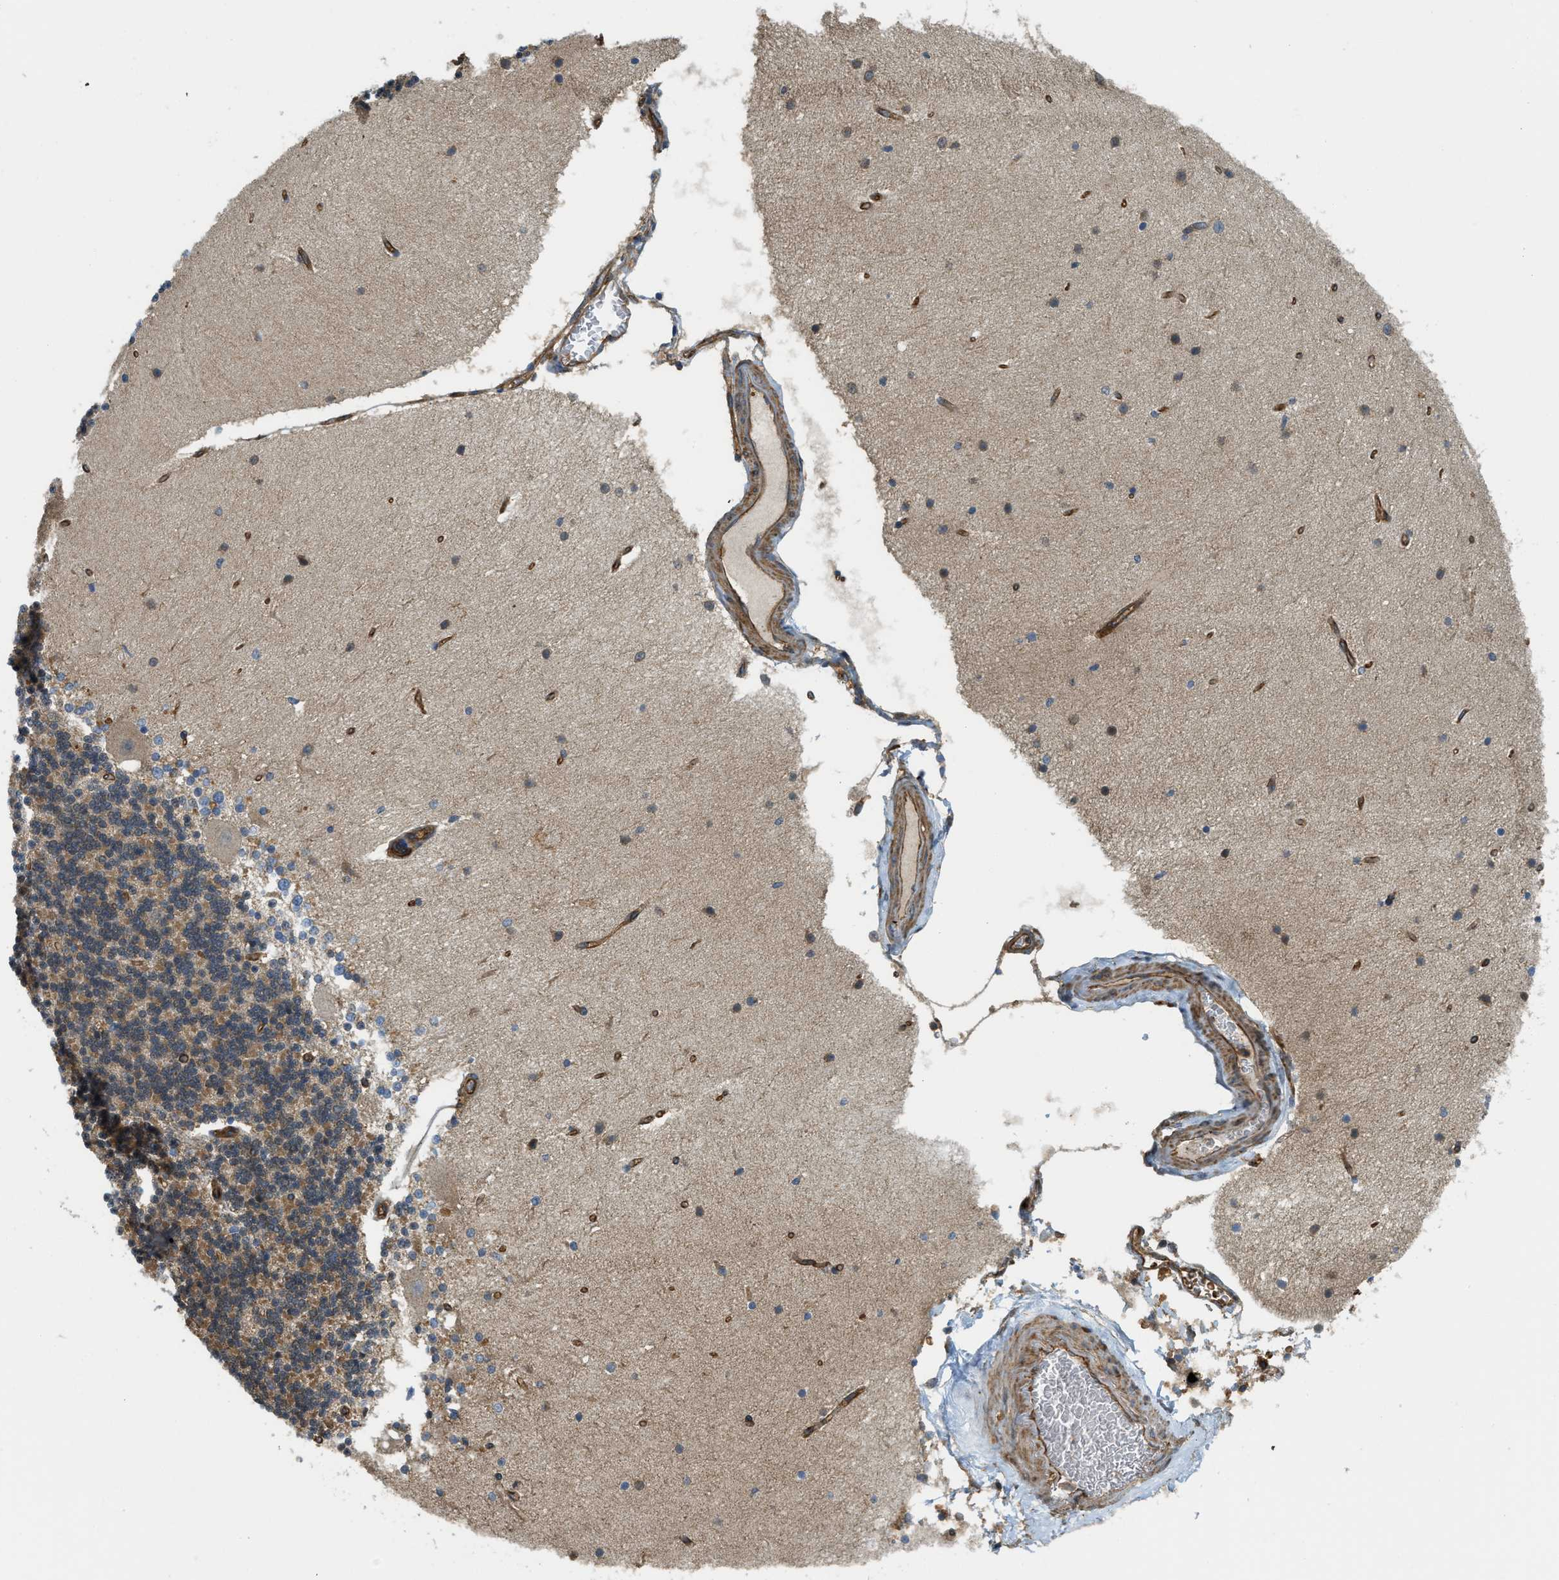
{"staining": {"intensity": "moderate", "quantity": "25%-75%", "location": "cytoplasmic/membranous,nuclear"}, "tissue": "cerebellum", "cell_type": "Cells in granular layer", "image_type": "normal", "snomed": [{"axis": "morphology", "description": "Normal tissue, NOS"}, {"axis": "topography", "description": "Cerebellum"}], "caption": "Protein expression analysis of normal human cerebellum reveals moderate cytoplasmic/membranous,nuclear positivity in approximately 25%-75% of cells in granular layer. The staining was performed using DAB, with brown indicating positive protein expression. Nuclei are stained blue with hematoxylin.", "gene": "BAG4", "patient": {"sex": "female", "age": 54}}